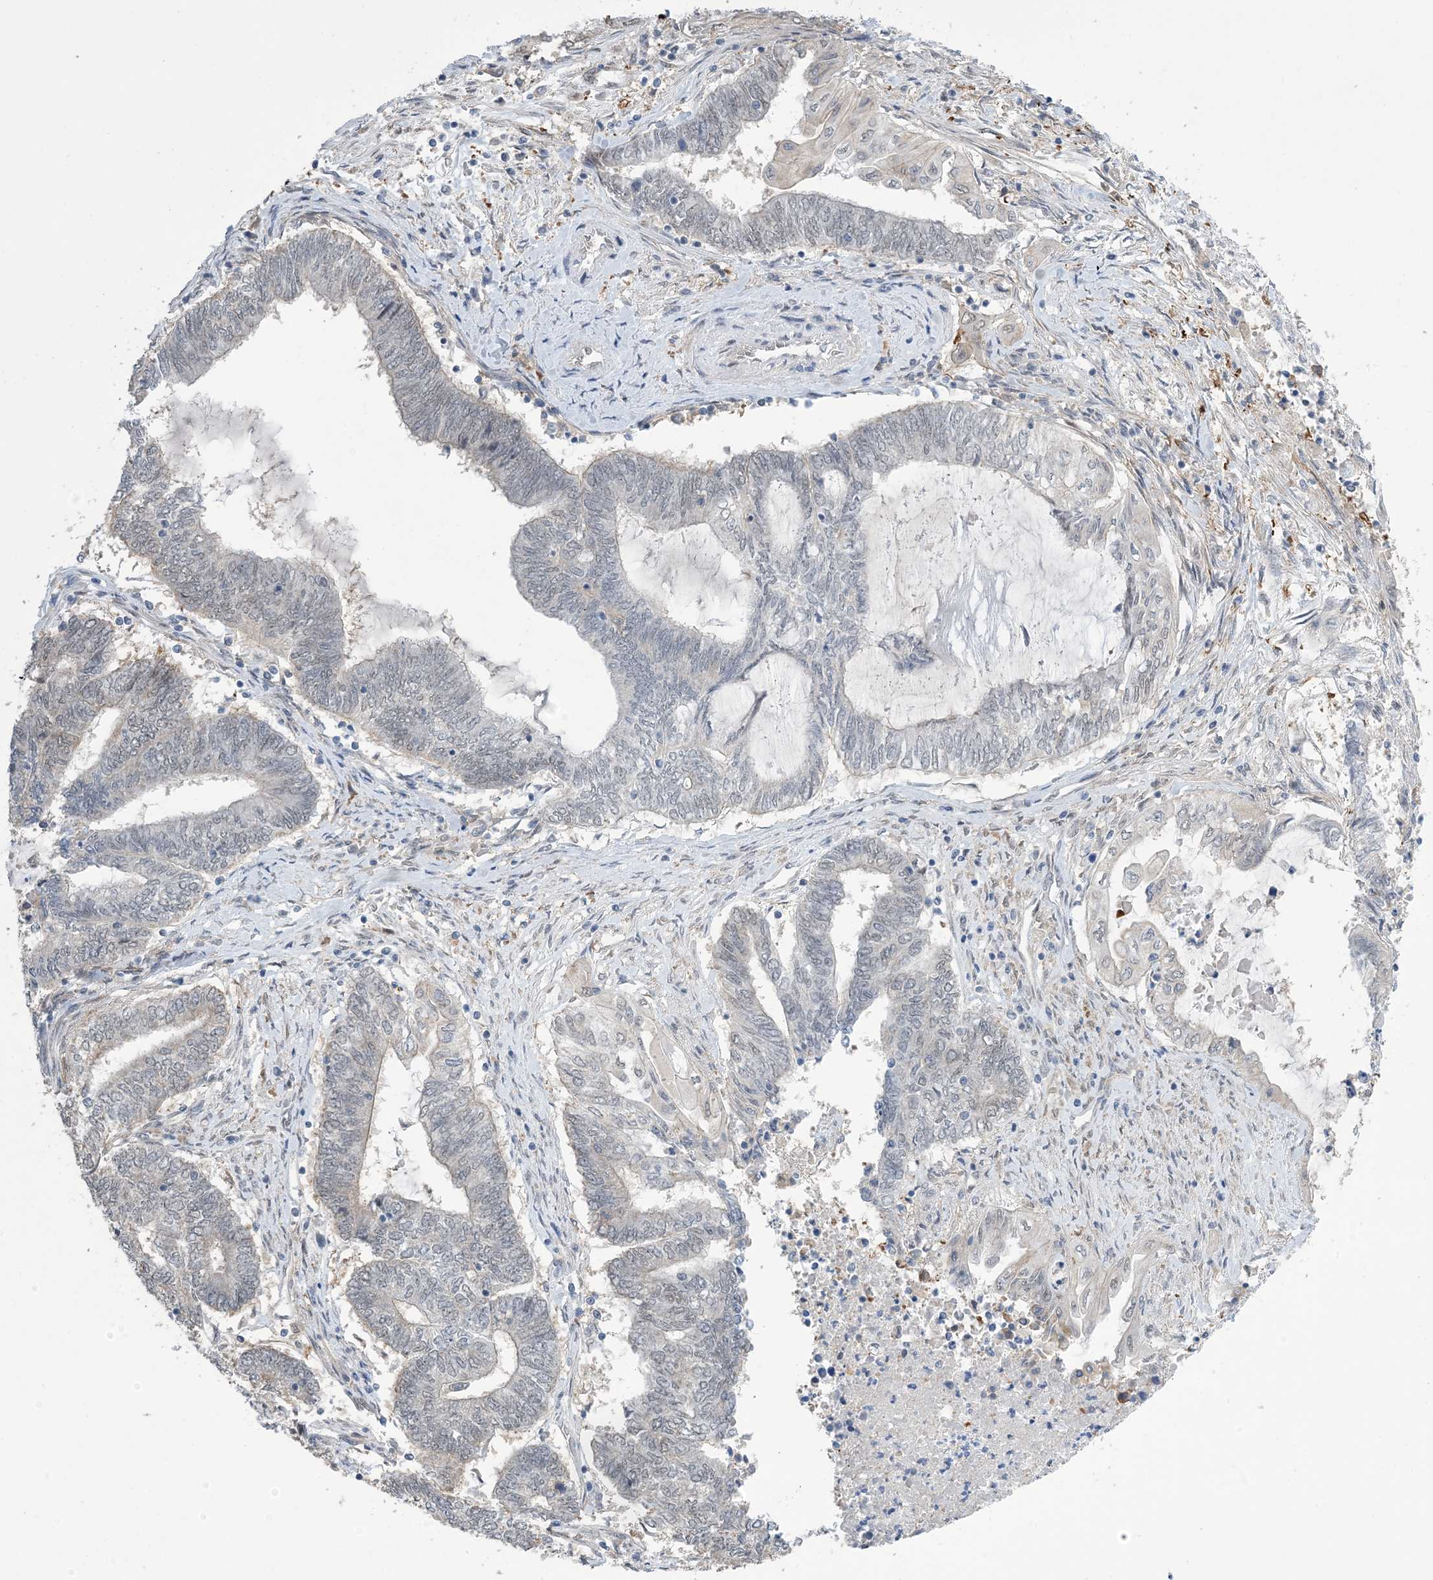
{"staining": {"intensity": "negative", "quantity": "none", "location": "none"}, "tissue": "endometrial cancer", "cell_type": "Tumor cells", "image_type": "cancer", "snomed": [{"axis": "morphology", "description": "Adenocarcinoma, NOS"}, {"axis": "topography", "description": "Uterus"}, {"axis": "topography", "description": "Endometrium"}], "caption": "Adenocarcinoma (endometrial) stained for a protein using immunohistochemistry exhibits no positivity tumor cells.", "gene": "ZNF8", "patient": {"sex": "female", "age": 70}}